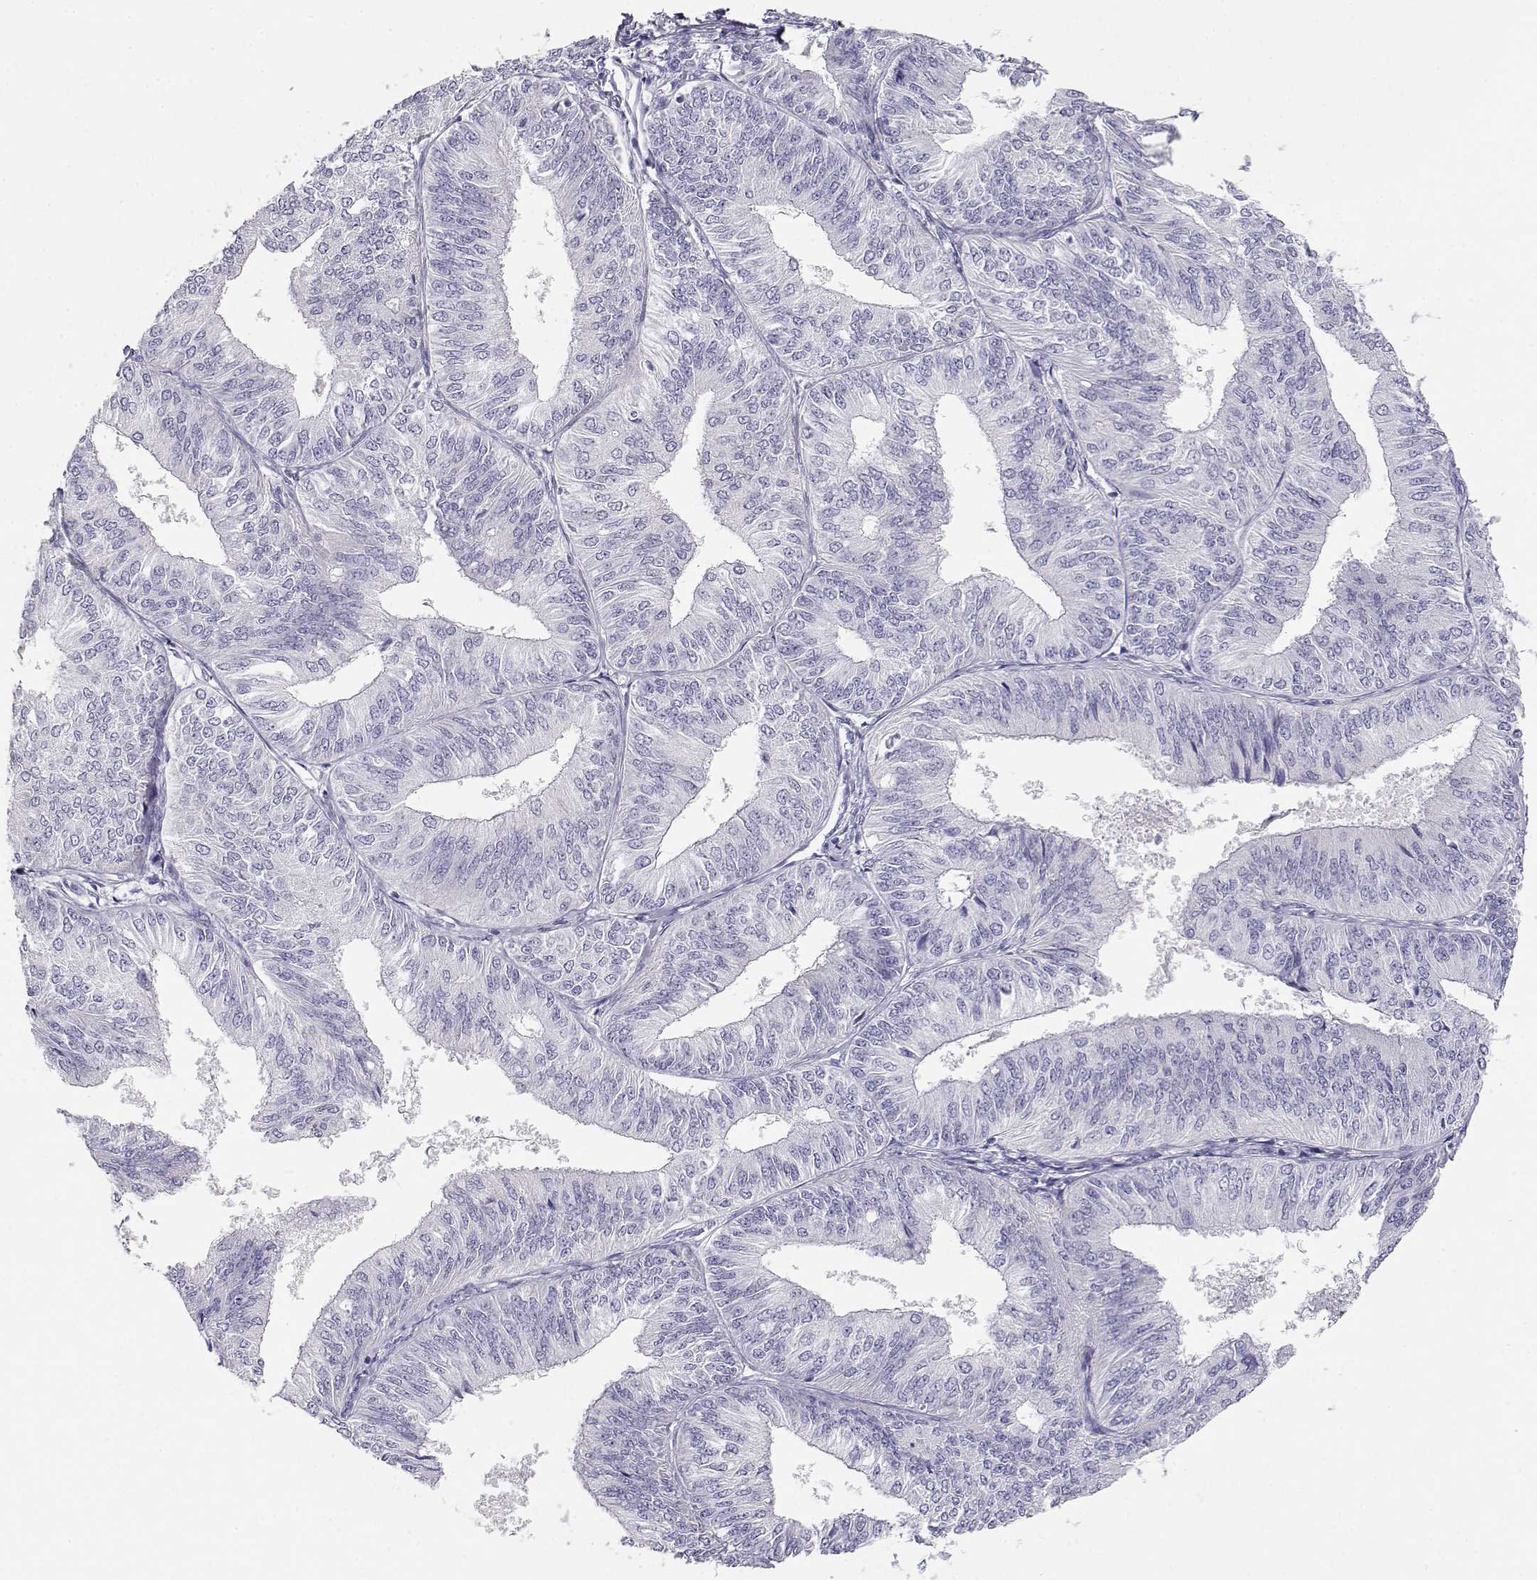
{"staining": {"intensity": "negative", "quantity": "none", "location": "none"}, "tissue": "endometrial cancer", "cell_type": "Tumor cells", "image_type": "cancer", "snomed": [{"axis": "morphology", "description": "Adenocarcinoma, NOS"}, {"axis": "topography", "description": "Endometrium"}], "caption": "Tumor cells are negative for protein expression in human endometrial cancer.", "gene": "GPR174", "patient": {"sex": "female", "age": 58}}